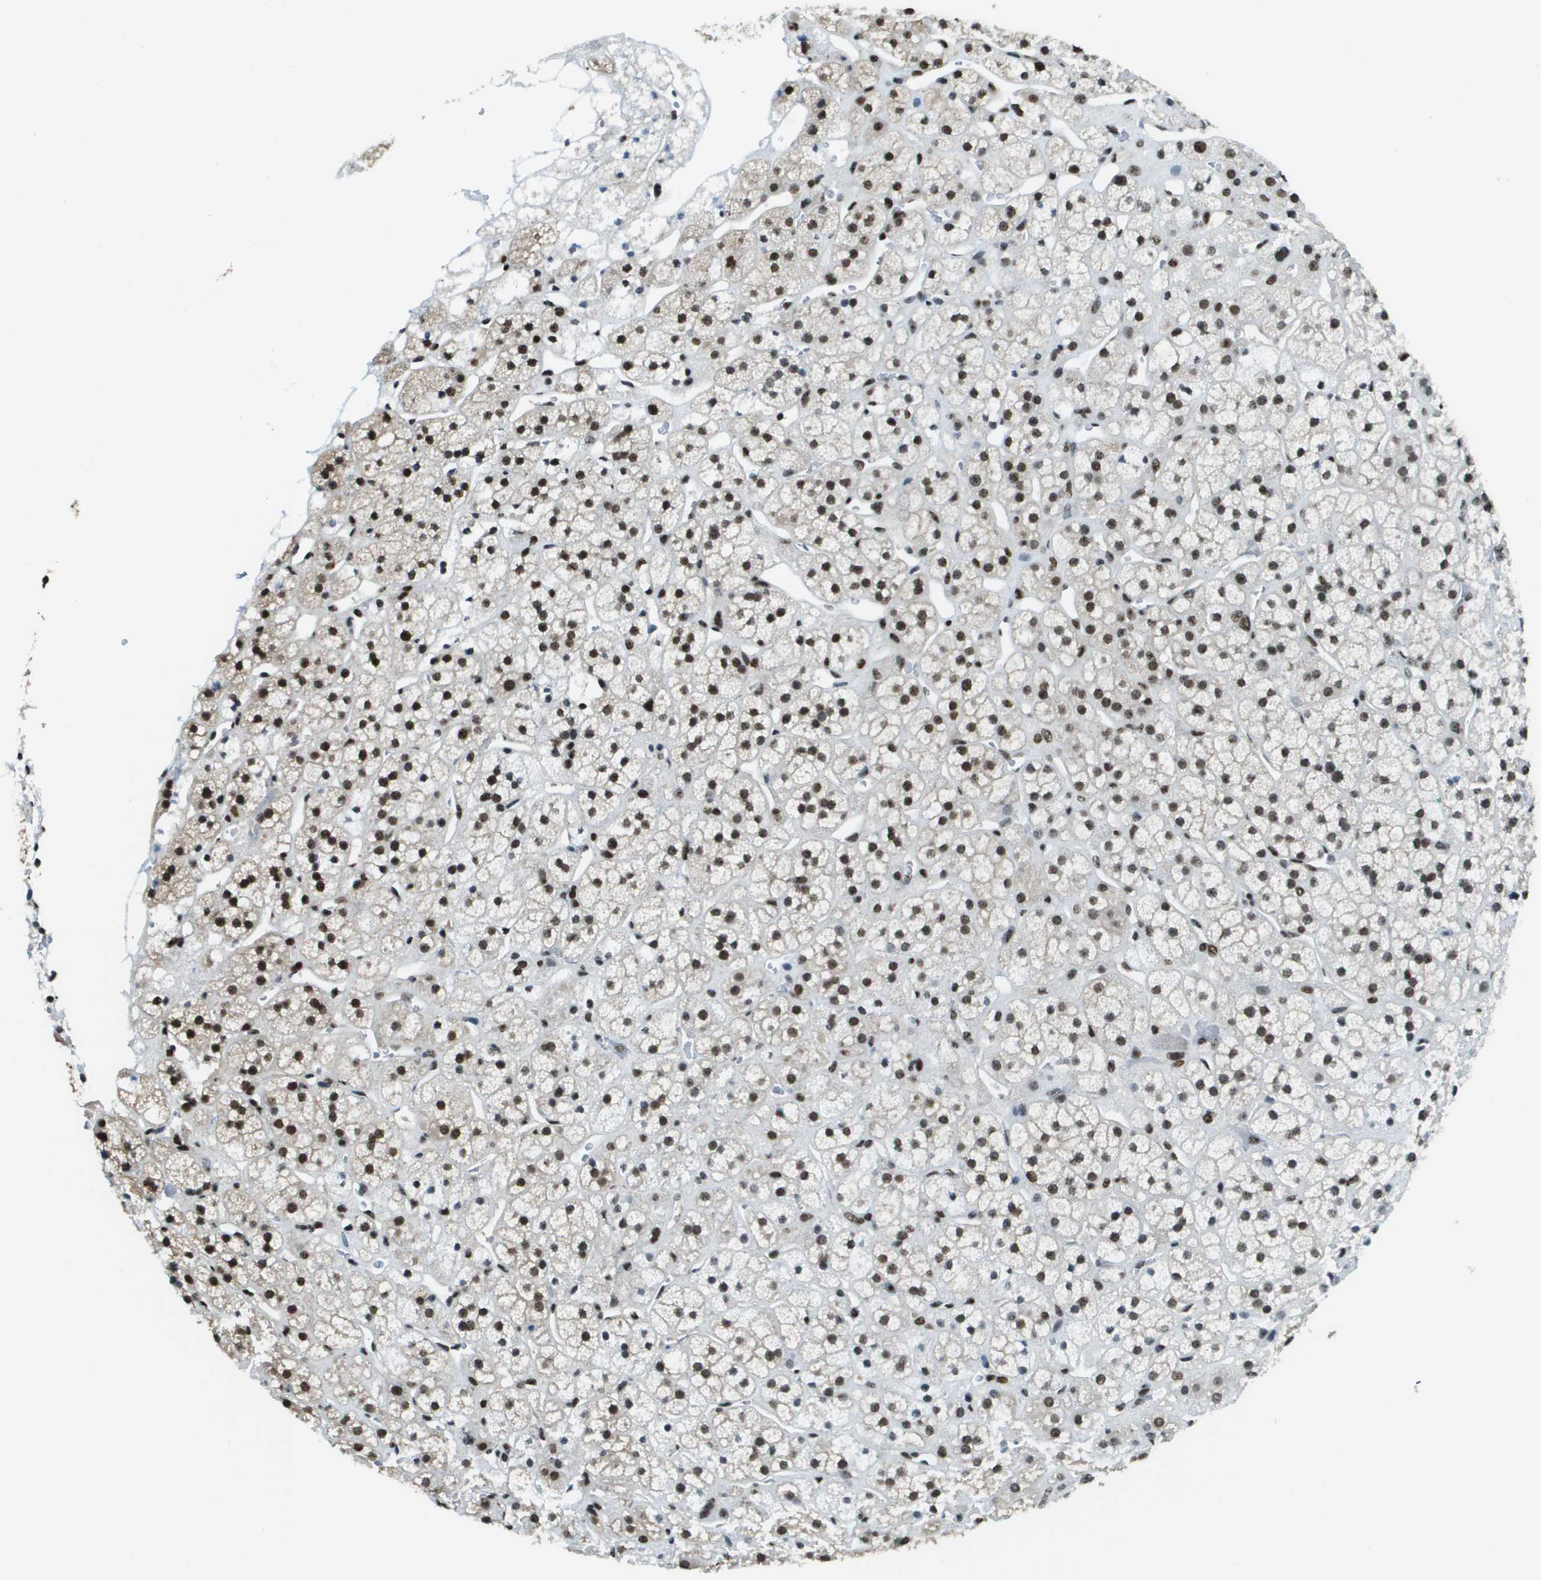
{"staining": {"intensity": "strong", "quantity": ">75%", "location": "nuclear"}, "tissue": "adrenal gland", "cell_type": "Glandular cells", "image_type": "normal", "snomed": [{"axis": "morphology", "description": "Normal tissue, NOS"}, {"axis": "topography", "description": "Adrenal gland"}], "caption": "Glandular cells reveal strong nuclear staining in about >75% of cells in unremarkable adrenal gland. (brown staining indicates protein expression, while blue staining denotes nuclei).", "gene": "SP100", "patient": {"sex": "male", "age": 56}}